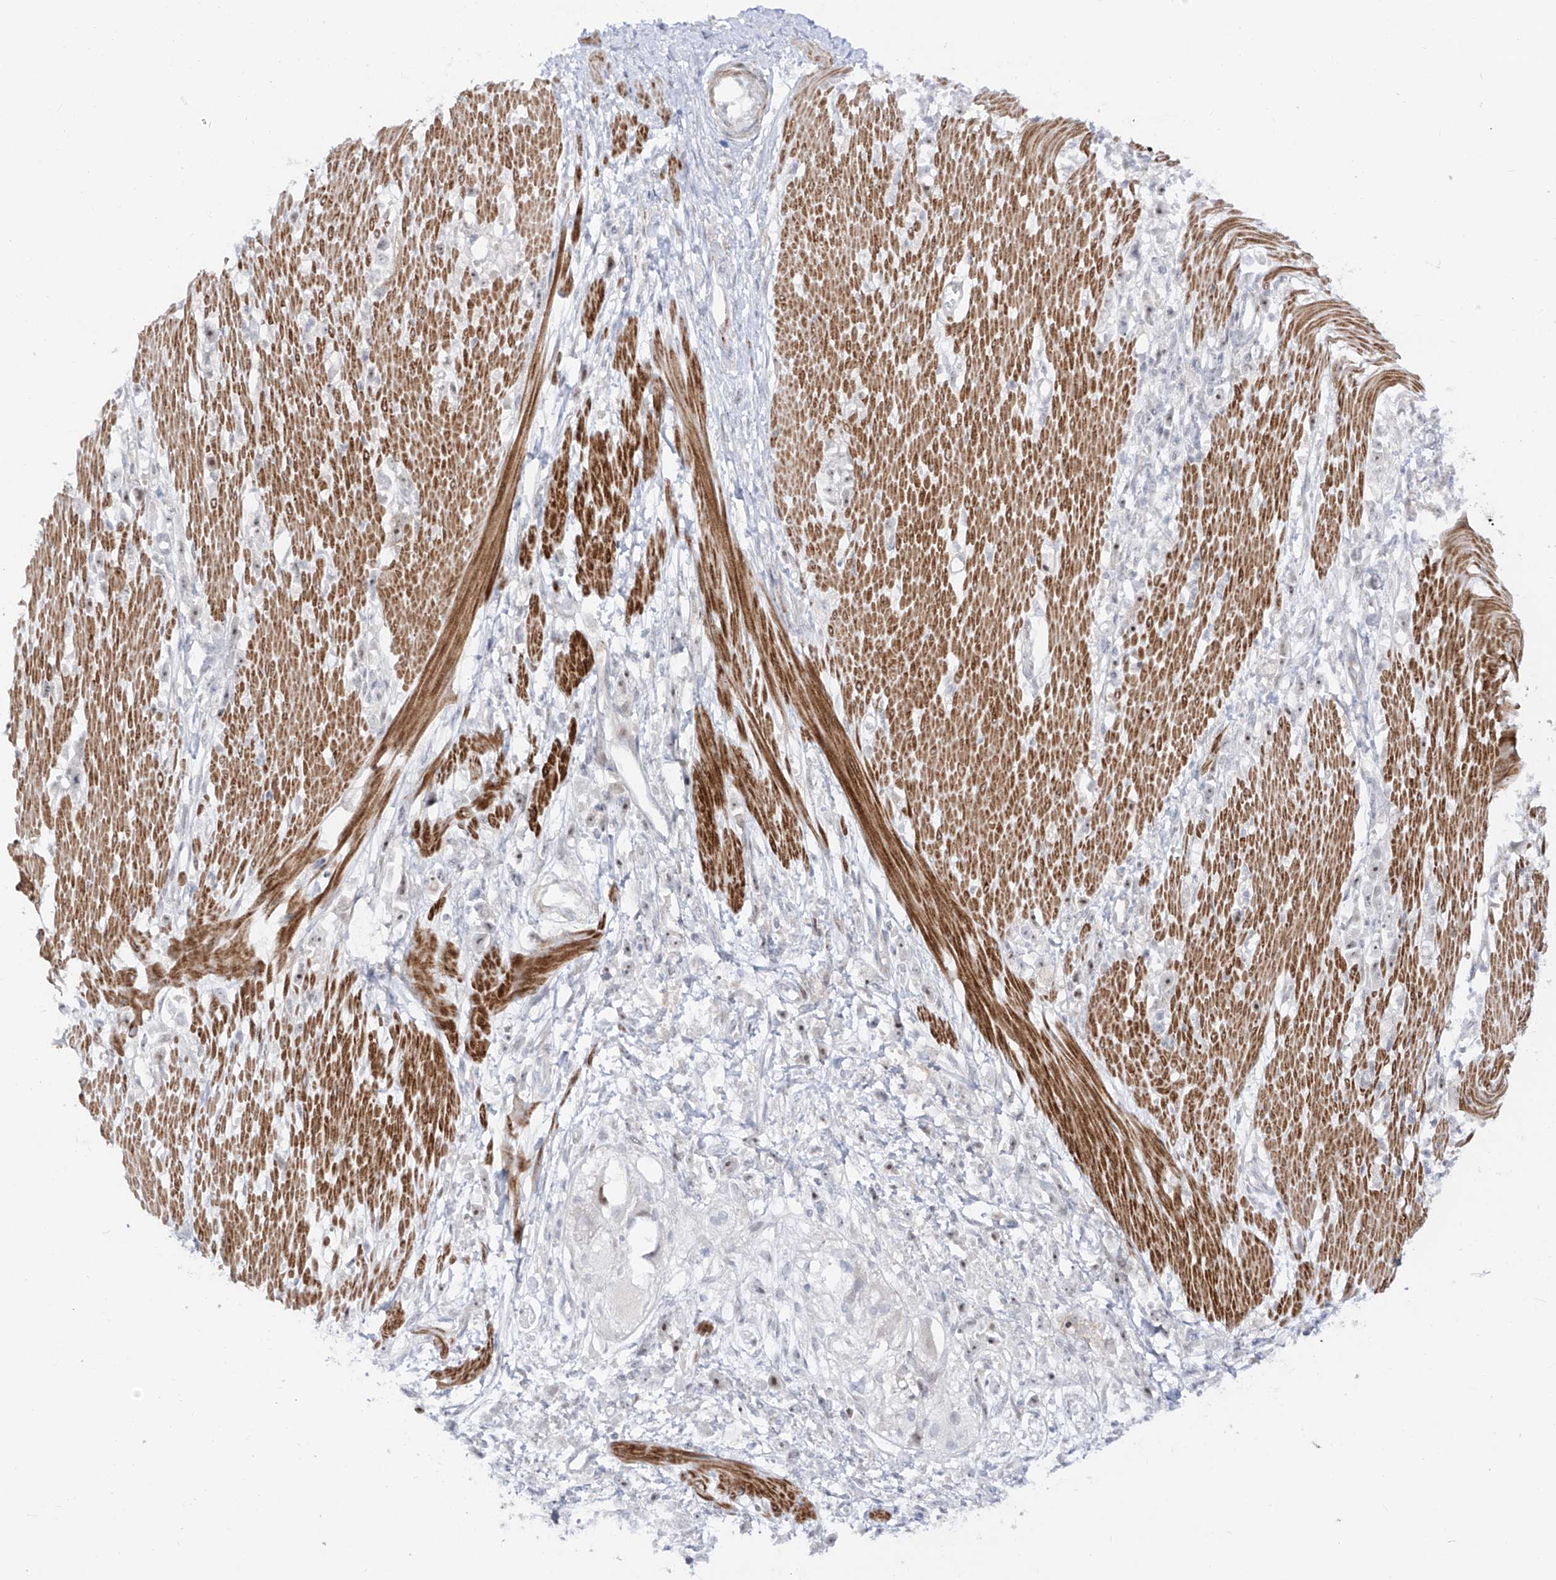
{"staining": {"intensity": "weak", "quantity": "25%-75%", "location": "nuclear"}, "tissue": "stomach cancer", "cell_type": "Tumor cells", "image_type": "cancer", "snomed": [{"axis": "morphology", "description": "Adenocarcinoma, NOS"}, {"axis": "topography", "description": "Stomach"}], "caption": "A high-resolution histopathology image shows IHC staining of adenocarcinoma (stomach), which demonstrates weak nuclear positivity in about 25%-75% of tumor cells.", "gene": "ZNF180", "patient": {"sex": "female", "age": 59}}